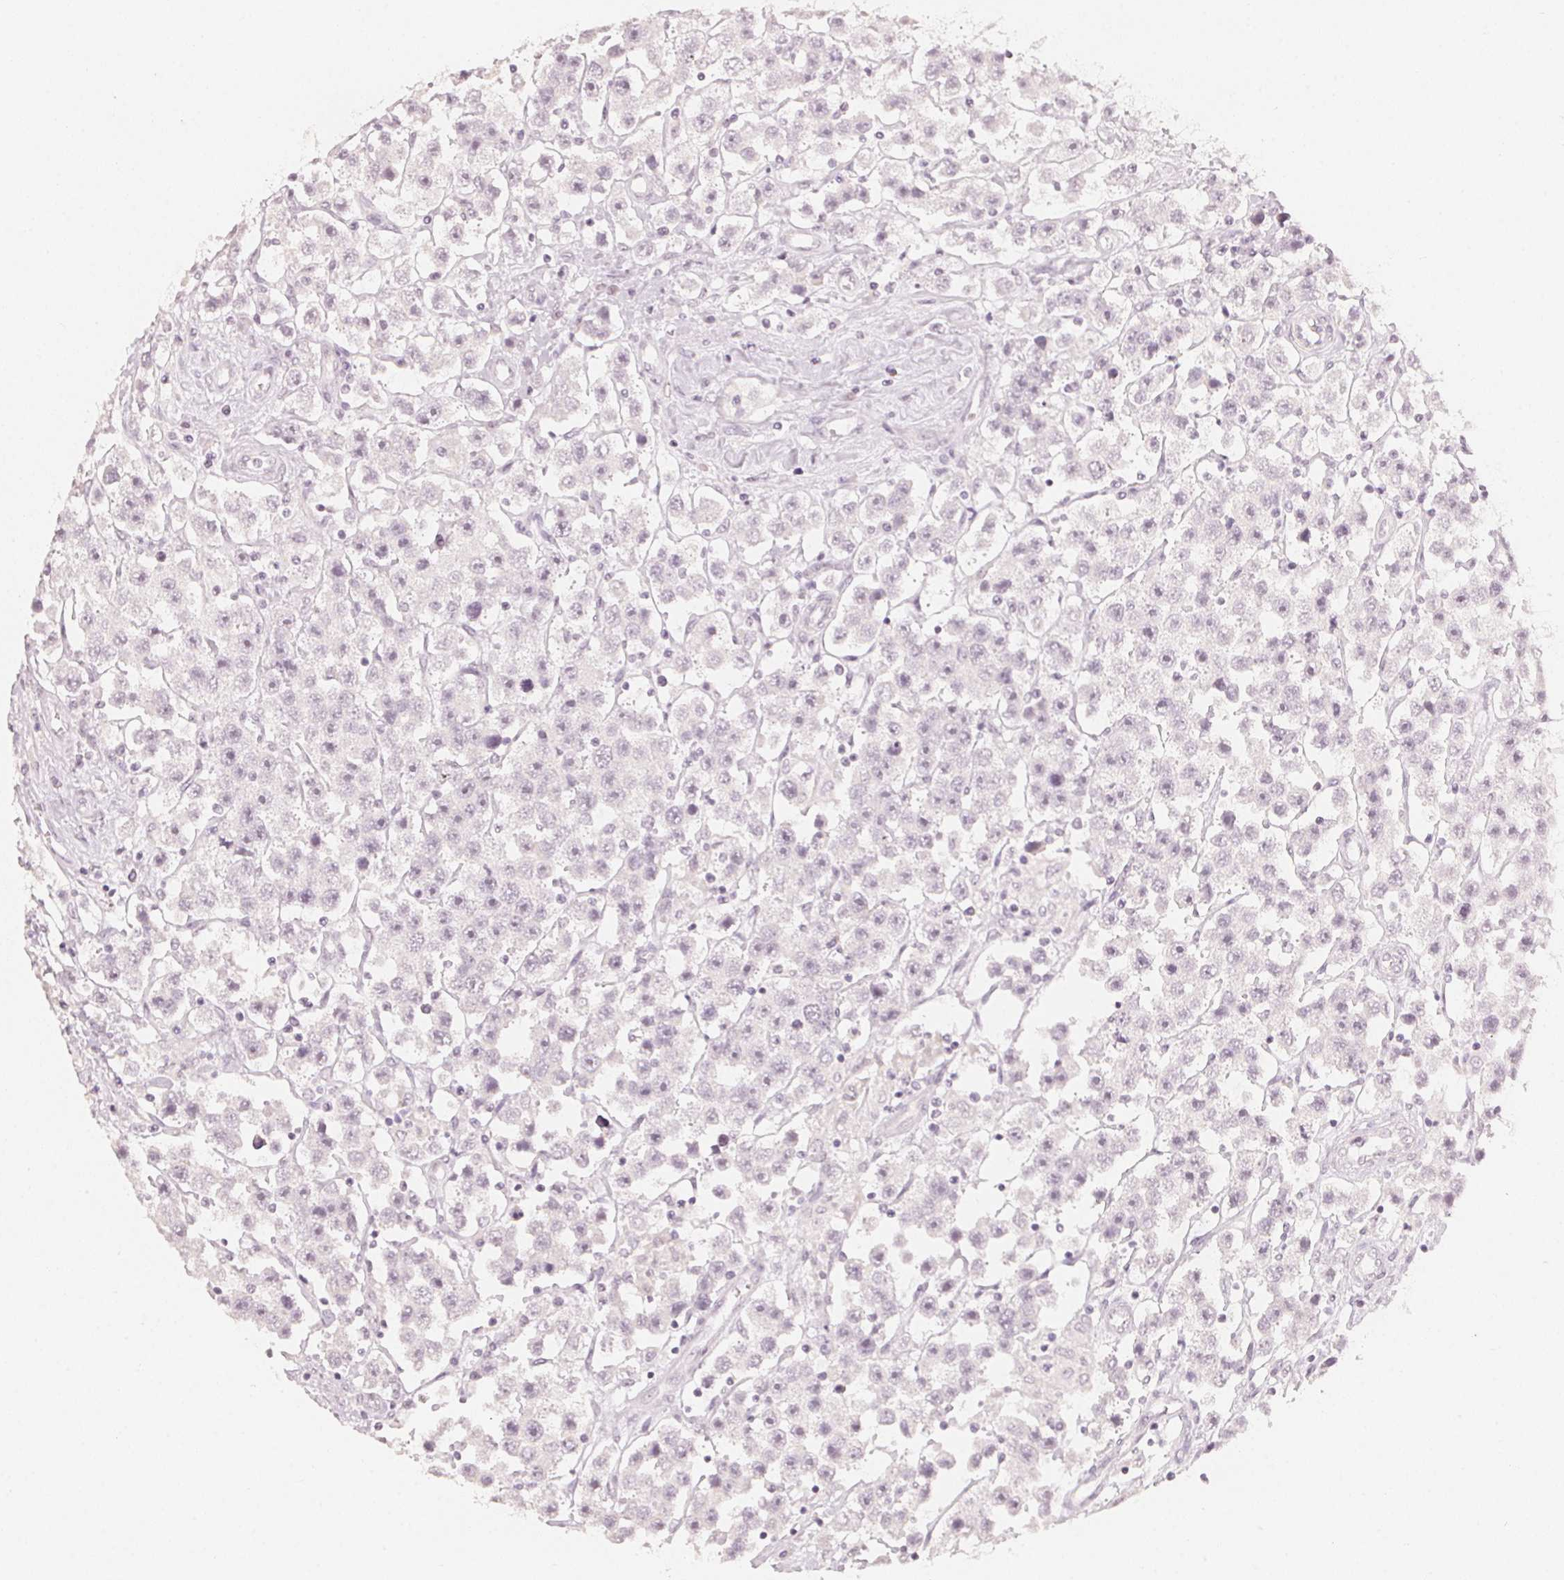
{"staining": {"intensity": "negative", "quantity": "none", "location": "none"}, "tissue": "testis cancer", "cell_type": "Tumor cells", "image_type": "cancer", "snomed": [{"axis": "morphology", "description": "Seminoma, NOS"}, {"axis": "topography", "description": "Testis"}], "caption": "Tumor cells are negative for brown protein staining in testis seminoma. (DAB IHC visualized using brightfield microscopy, high magnification).", "gene": "CALB1", "patient": {"sex": "male", "age": 45}}